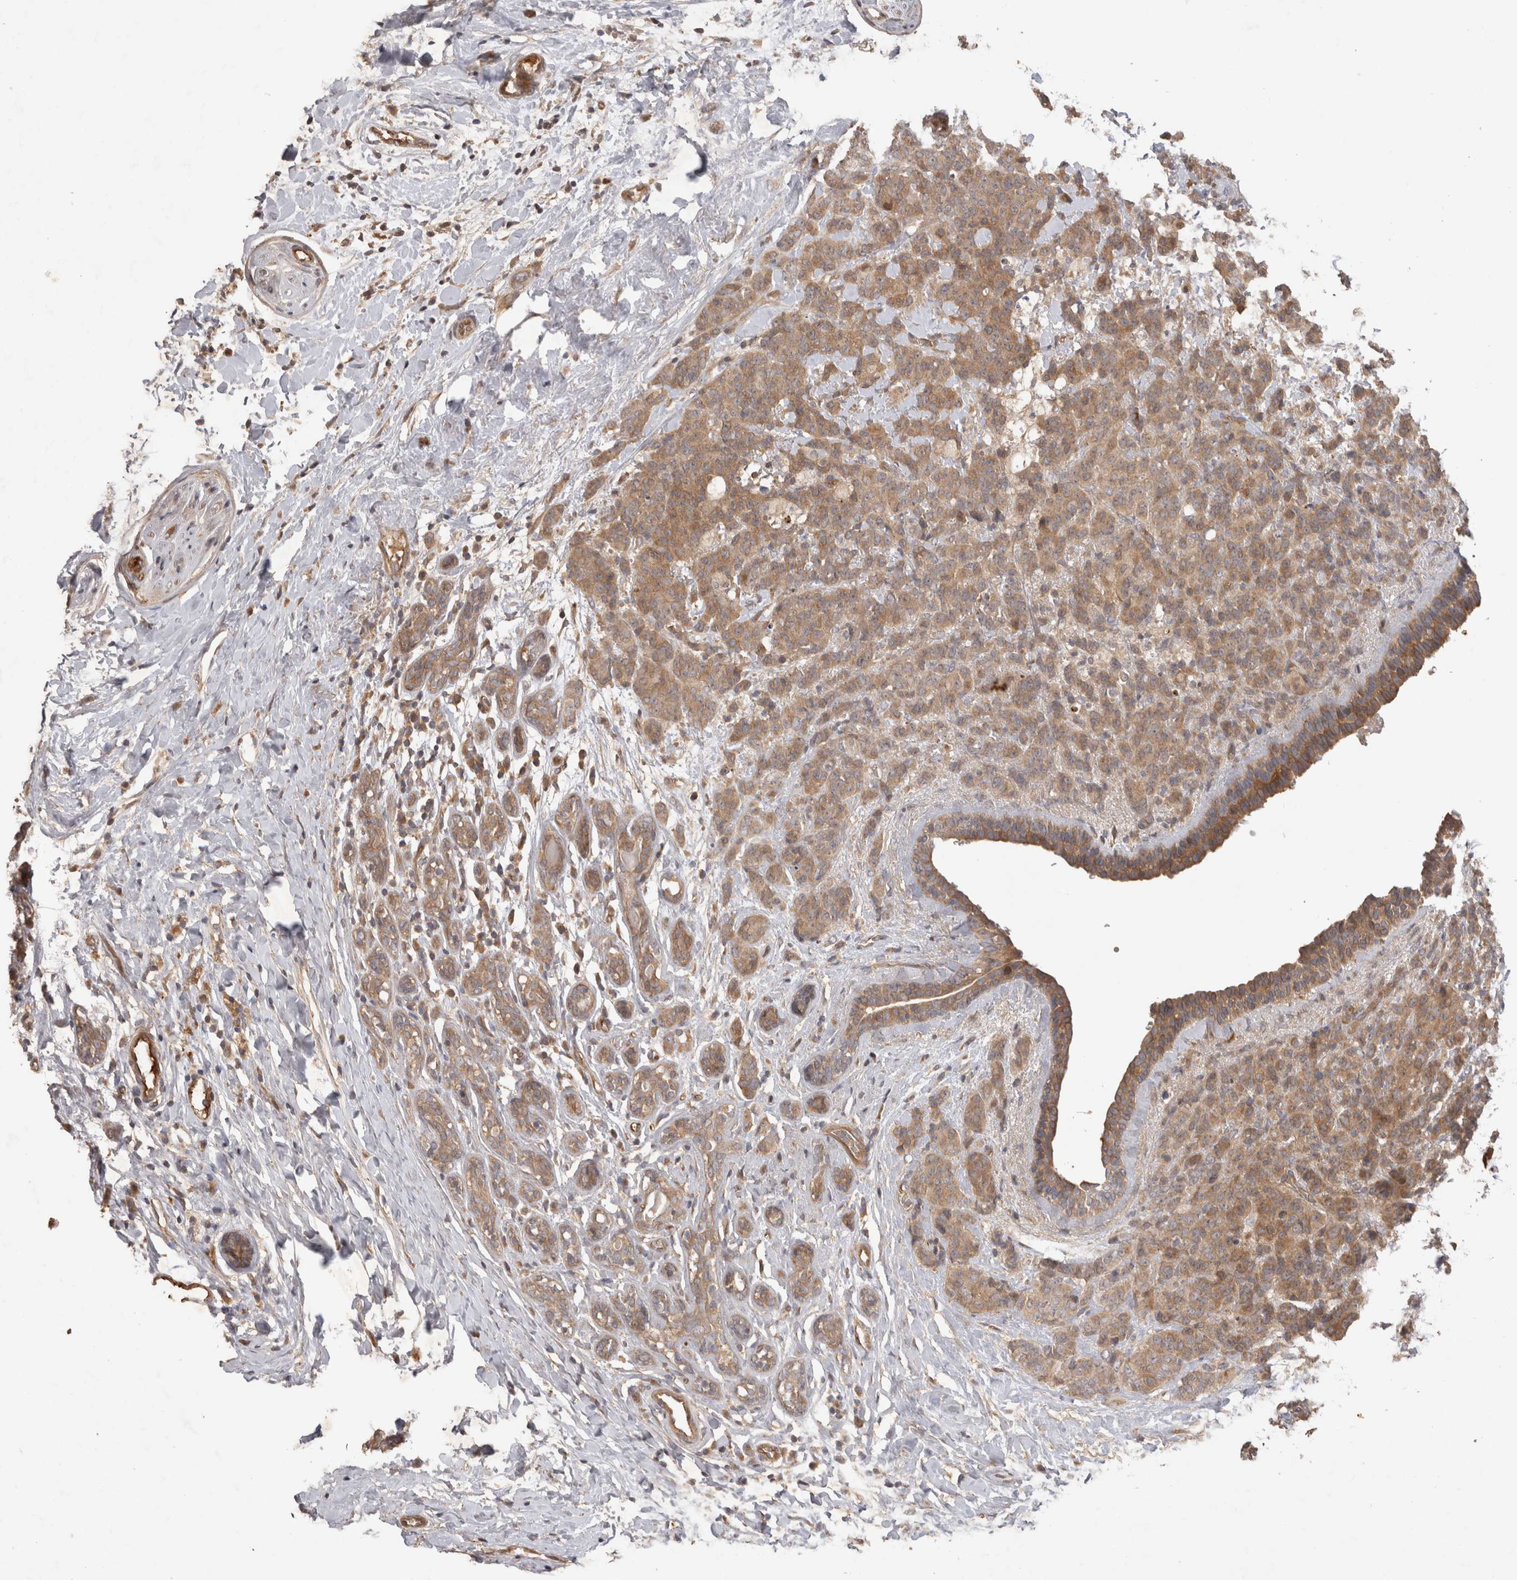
{"staining": {"intensity": "moderate", "quantity": ">75%", "location": "cytoplasmic/membranous"}, "tissue": "breast cancer", "cell_type": "Tumor cells", "image_type": "cancer", "snomed": [{"axis": "morphology", "description": "Normal tissue, NOS"}, {"axis": "morphology", "description": "Duct carcinoma"}, {"axis": "topography", "description": "Breast"}], "caption": "Protein expression analysis of invasive ductal carcinoma (breast) exhibits moderate cytoplasmic/membranous staining in approximately >75% of tumor cells. (Brightfield microscopy of DAB IHC at high magnification).", "gene": "PPP1R42", "patient": {"sex": "female", "age": 40}}